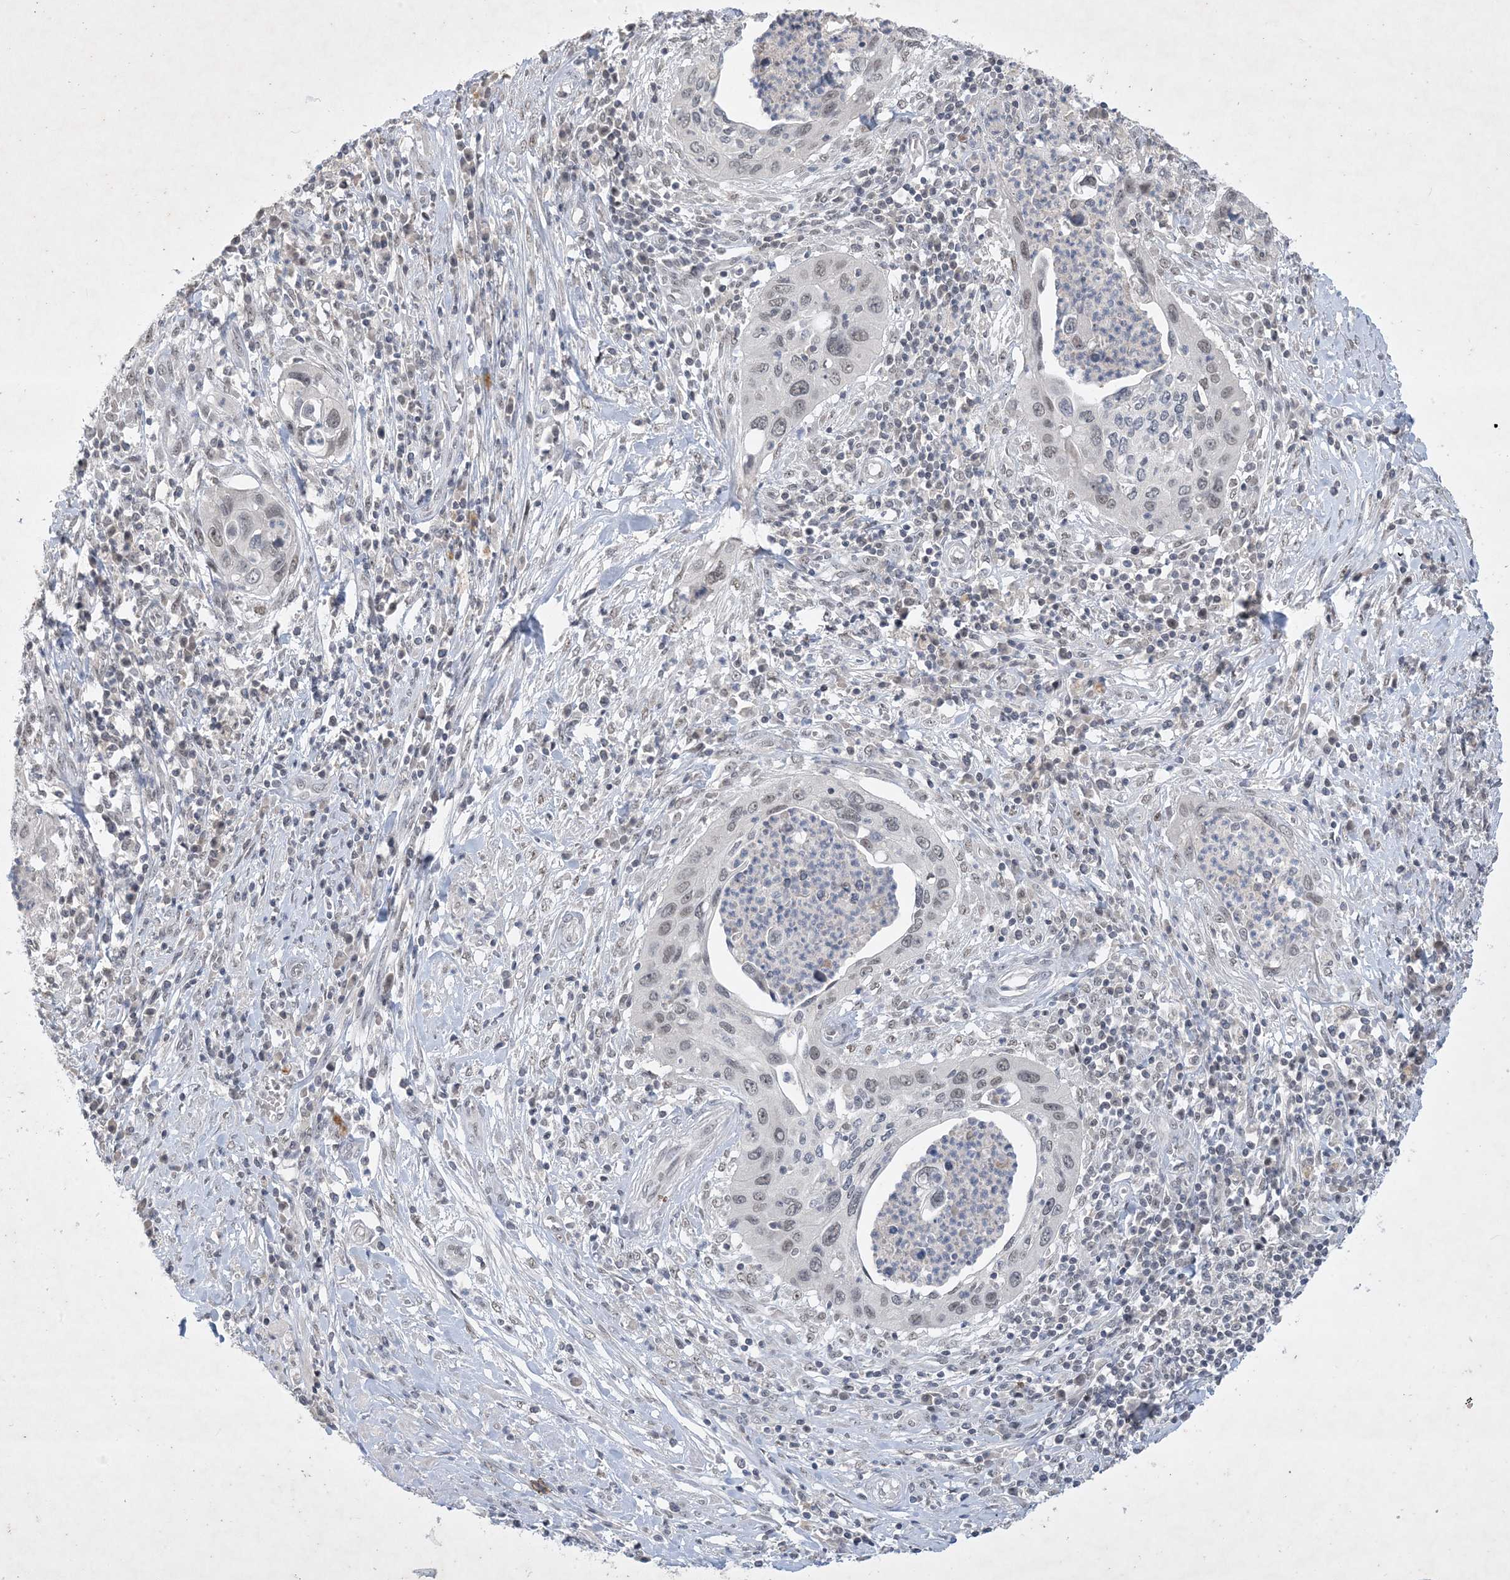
{"staining": {"intensity": "weak", "quantity": "<25%", "location": "nuclear"}, "tissue": "cervical cancer", "cell_type": "Tumor cells", "image_type": "cancer", "snomed": [{"axis": "morphology", "description": "Squamous cell carcinoma, NOS"}, {"axis": "topography", "description": "Cervix"}], "caption": "The image demonstrates no significant staining in tumor cells of cervical squamous cell carcinoma.", "gene": "ZNF674", "patient": {"sex": "female", "age": 38}}